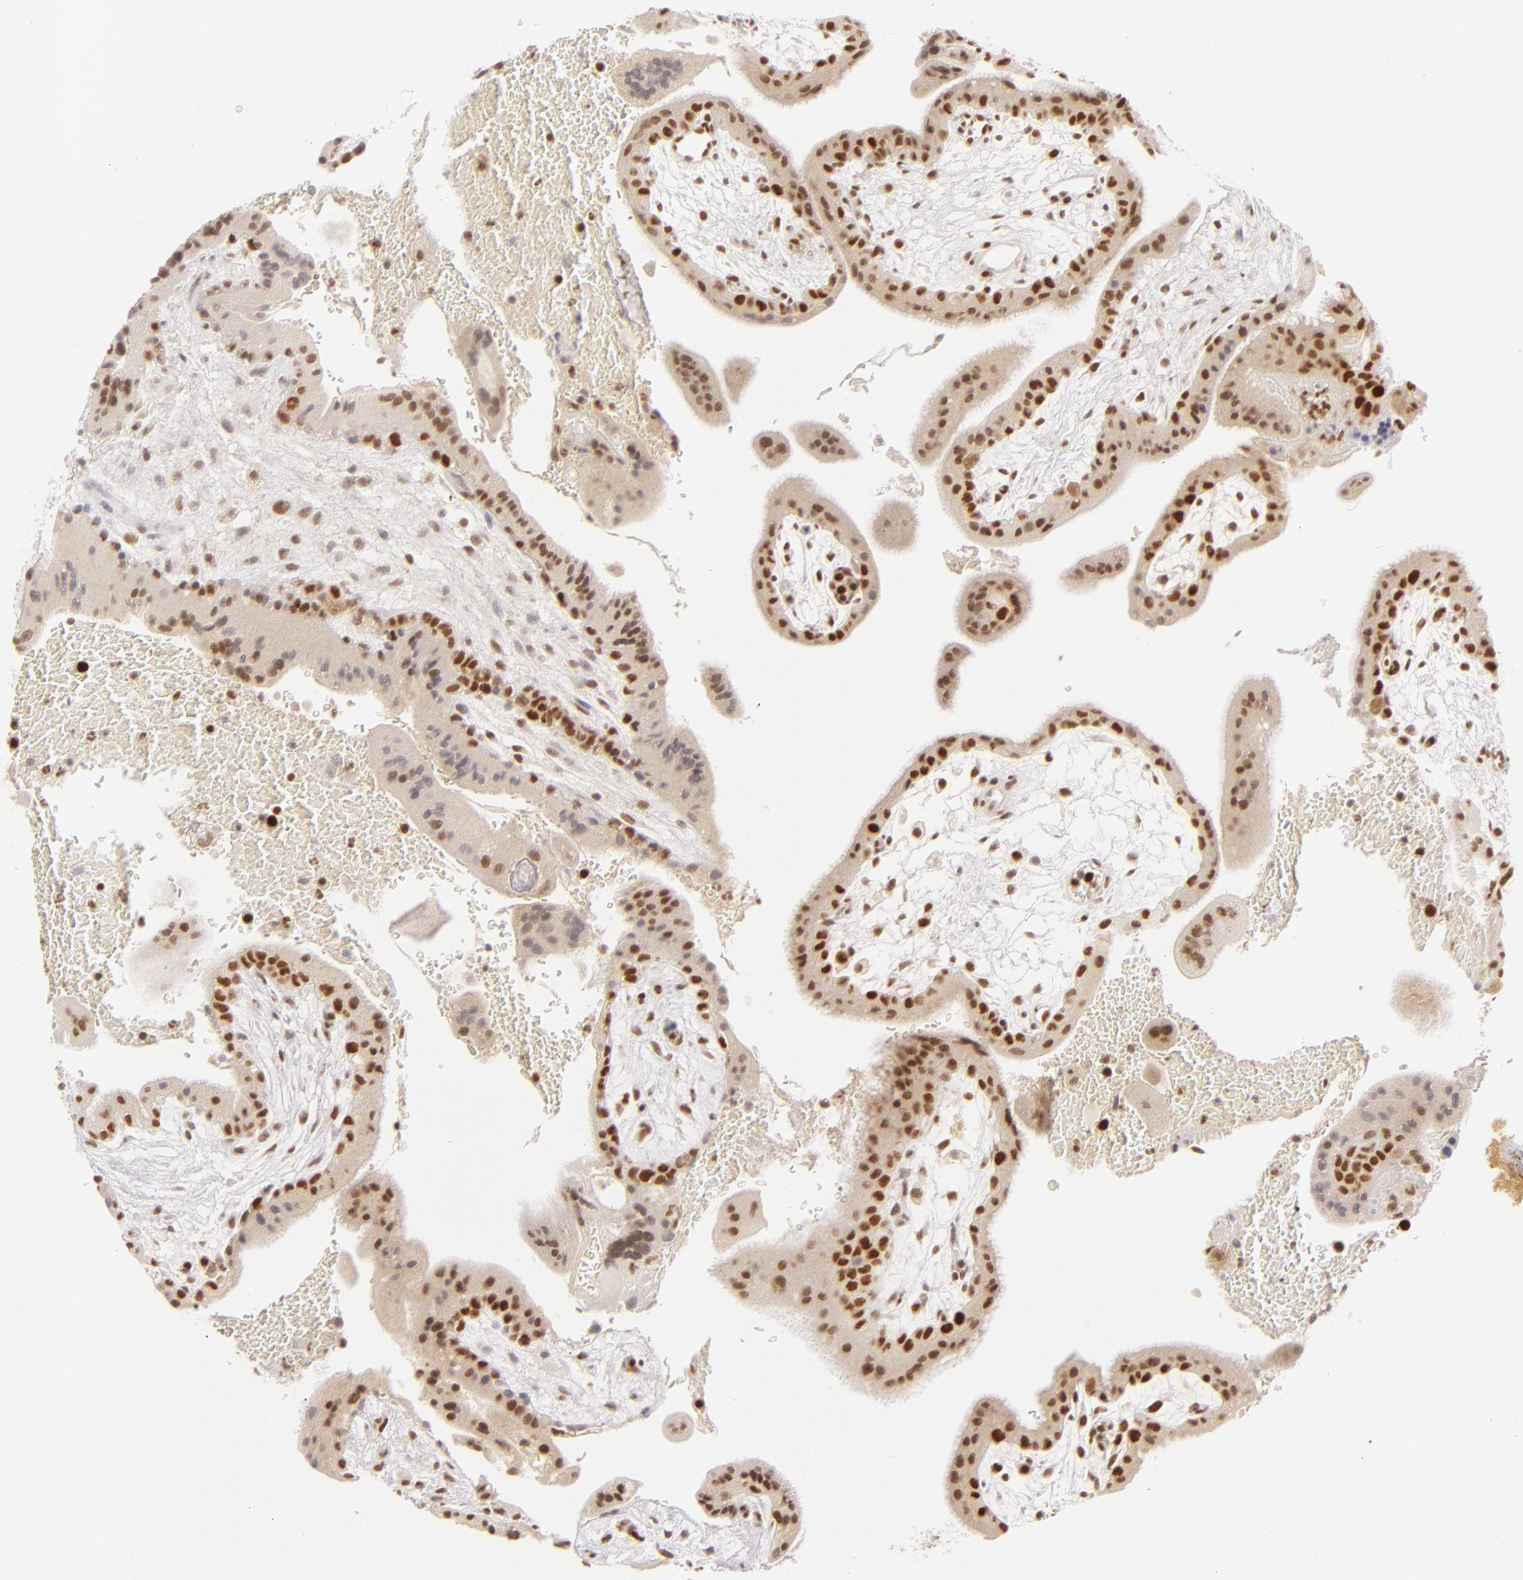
{"staining": {"intensity": "strong", "quantity": "<25%", "location": "nuclear"}, "tissue": "placenta", "cell_type": "Decidual cells", "image_type": "normal", "snomed": [{"axis": "morphology", "description": "Normal tissue, NOS"}, {"axis": "topography", "description": "Placenta"}], "caption": "Immunohistochemical staining of benign placenta exhibits medium levels of strong nuclear staining in about <25% of decidual cells. (Stains: DAB in brown, nuclei in blue, Microscopy: brightfield microscopy at high magnification).", "gene": "FEN1", "patient": {"sex": "female", "age": 35}}